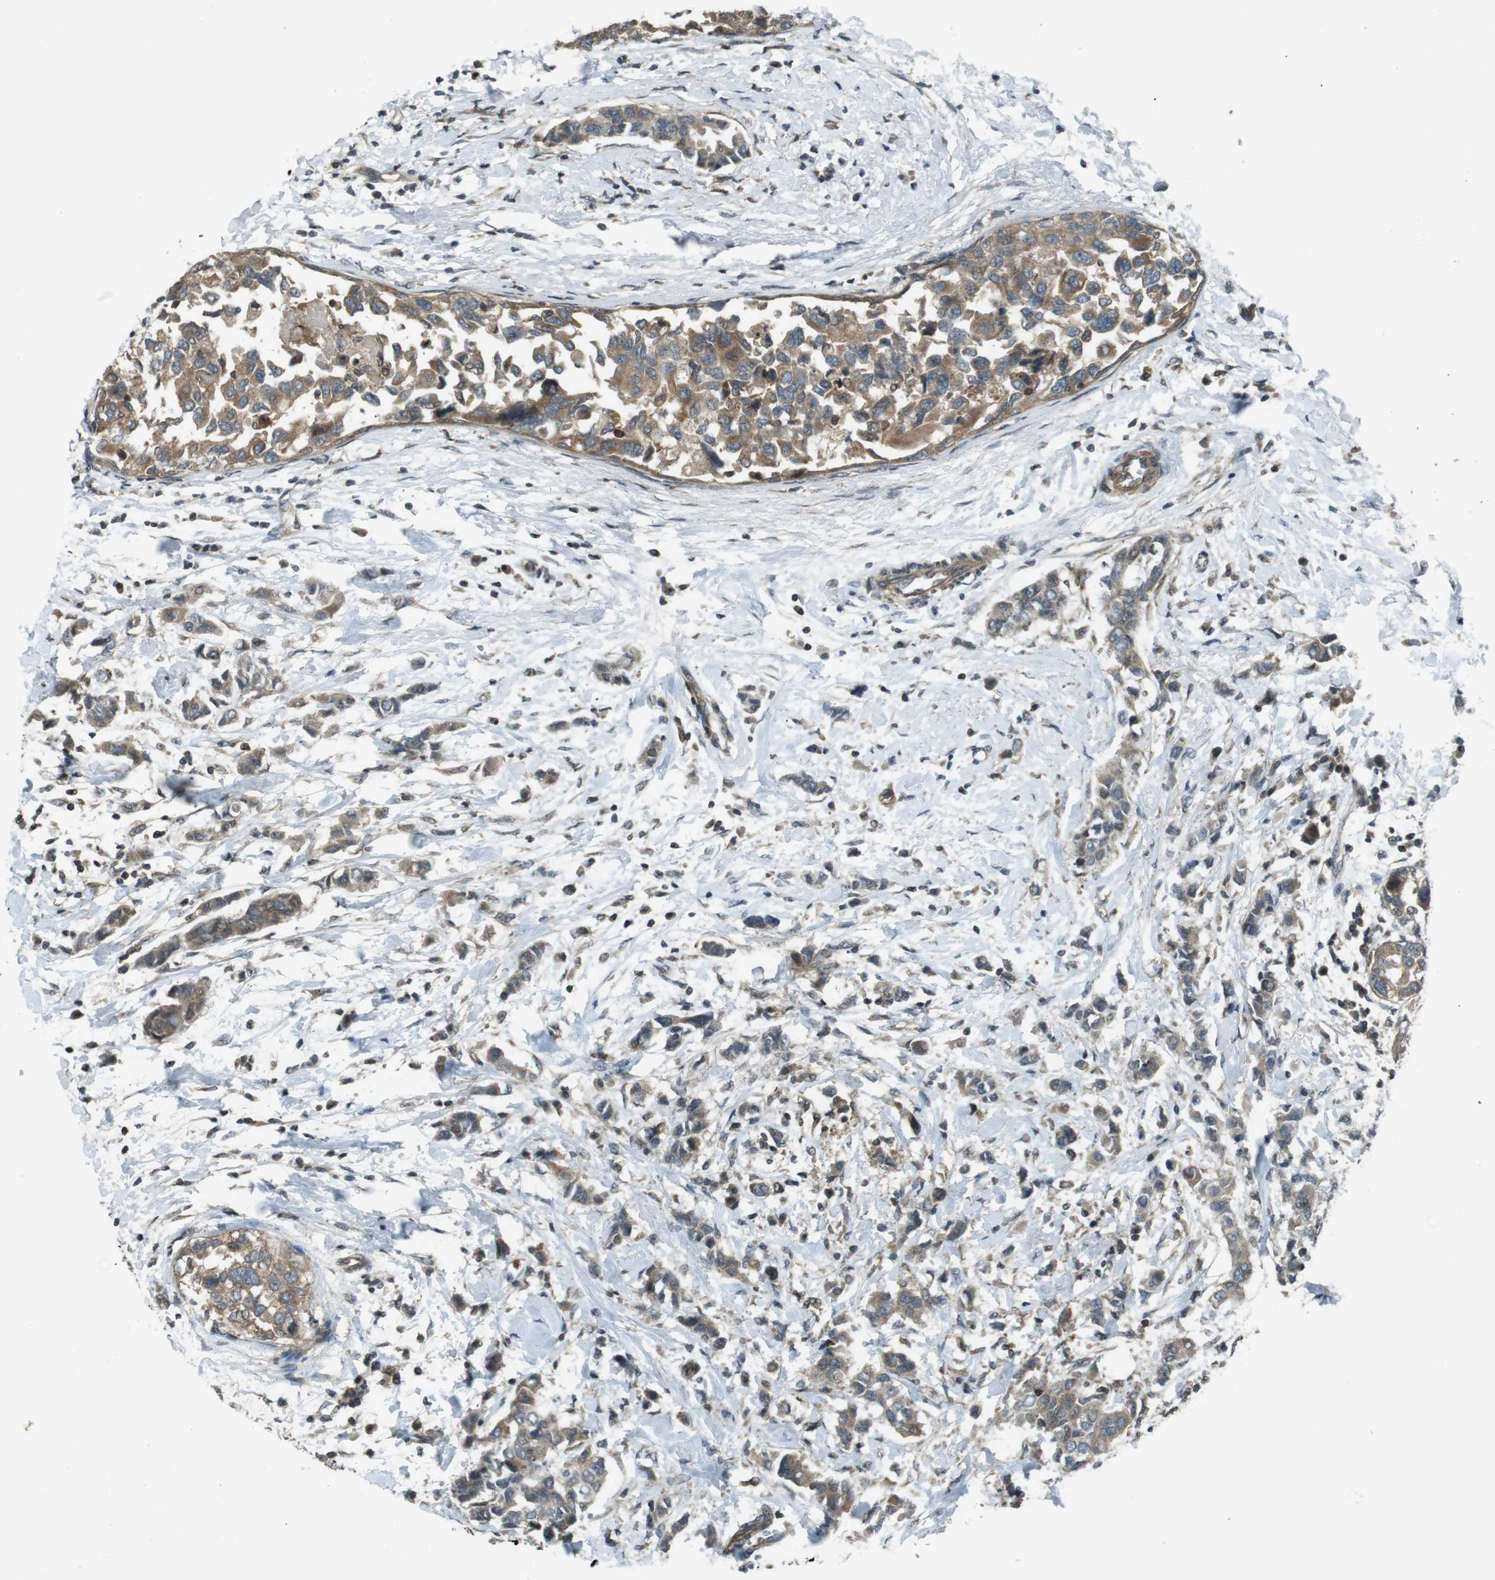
{"staining": {"intensity": "moderate", "quantity": ">75%", "location": "cytoplasmic/membranous"}, "tissue": "breast cancer", "cell_type": "Tumor cells", "image_type": "cancer", "snomed": [{"axis": "morphology", "description": "Normal tissue, NOS"}, {"axis": "morphology", "description": "Duct carcinoma"}, {"axis": "topography", "description": "Breast"}], "caption": "Invasive ductal carcinoma (breast) was stained to show a protein in brown. There is medium levels of moderate cytoplasmic/membranous staining in about >75% of tumor cells.", "gene": "ZYX", "patient": {"sex": "female", "age": 50}}